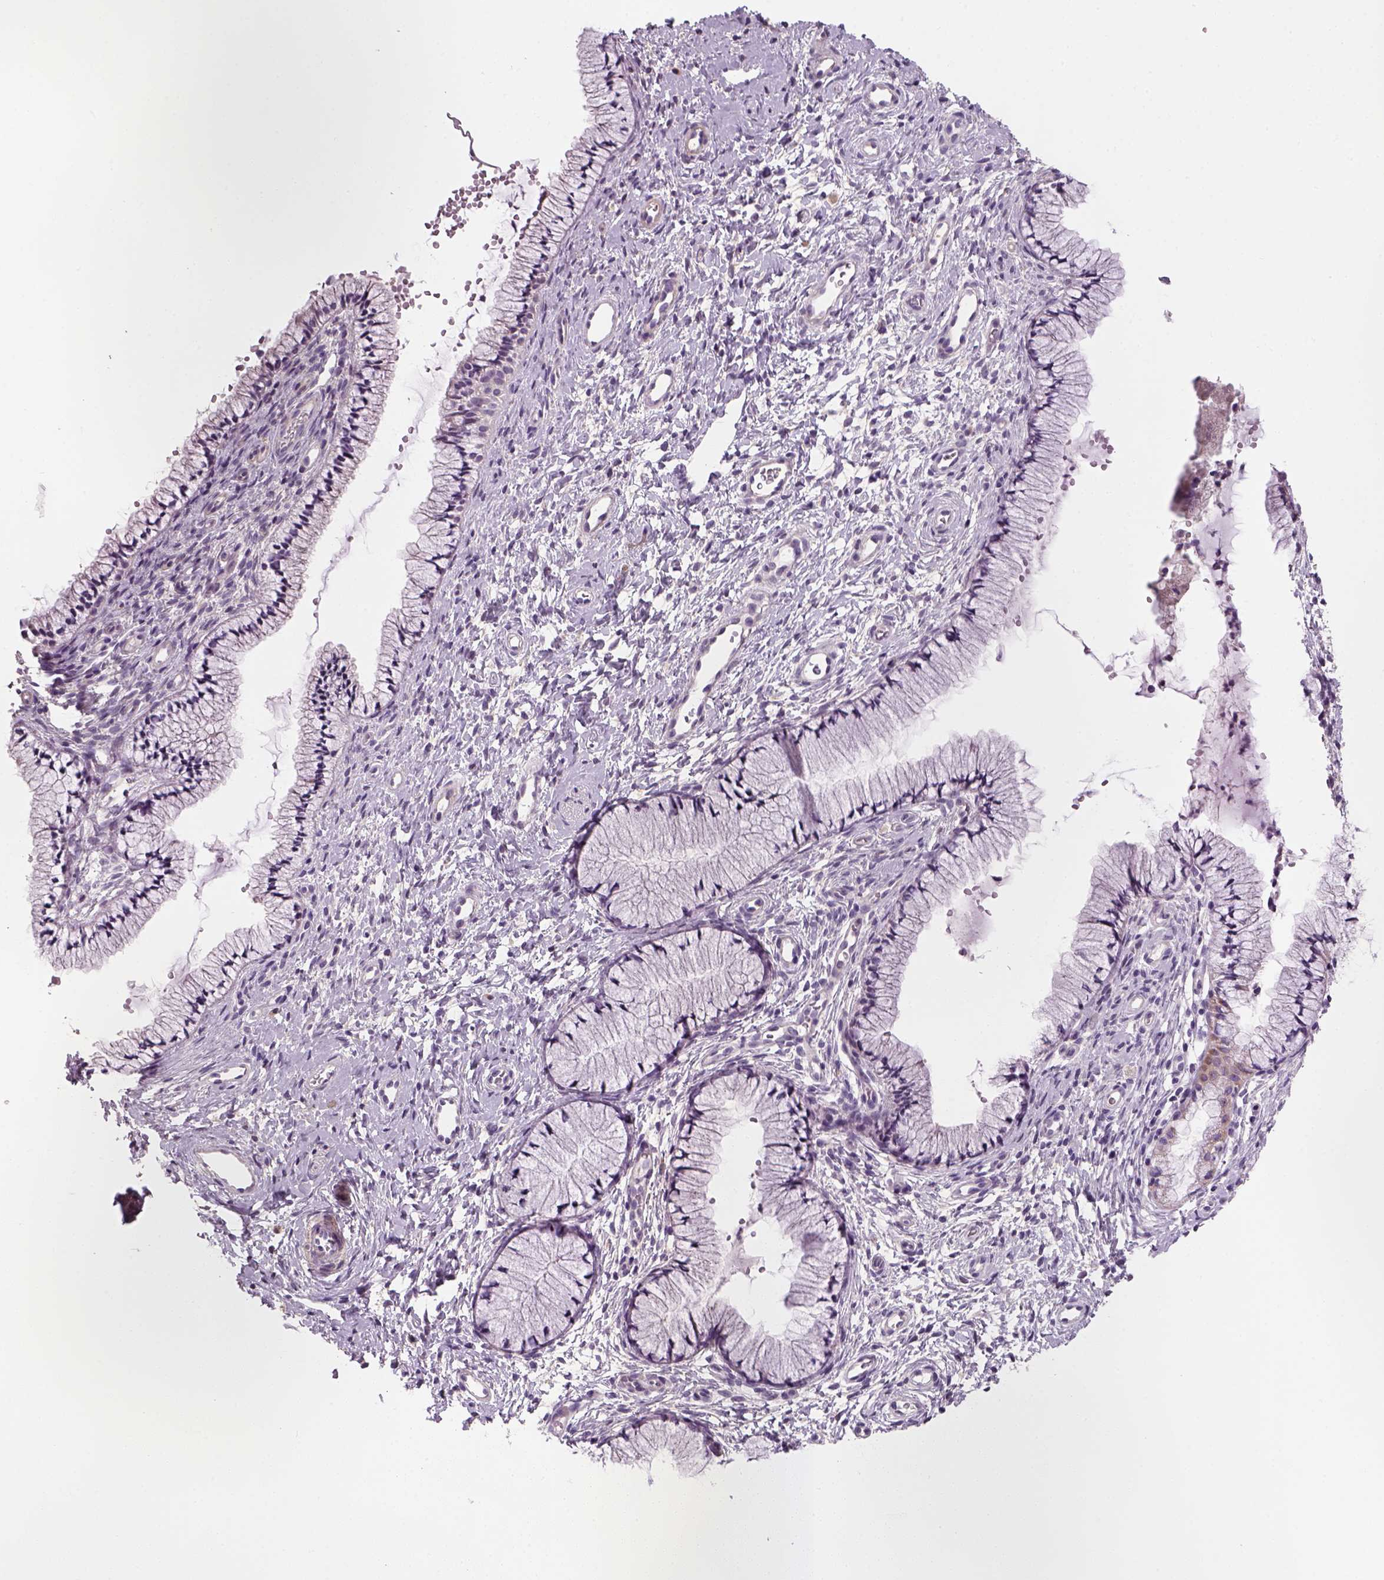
{"staining": {"intensity": "negative", "quantity": "none", "location": "none"}, "tissue": "cervix", "cell_type": "Glandular cells", "image_type": "normal", "snomed": [{"axis": "morphology", "description": "Normal tissue, NOS"}, {"axis": "topography", "description": "Cervix"}], "caption": "This is an immunohistochemistry photomicrograph of normal cervix. There is no staining in glandular cells.", "gene": "ELOVL3", "patient": {"sex": "female", "age": 36}}